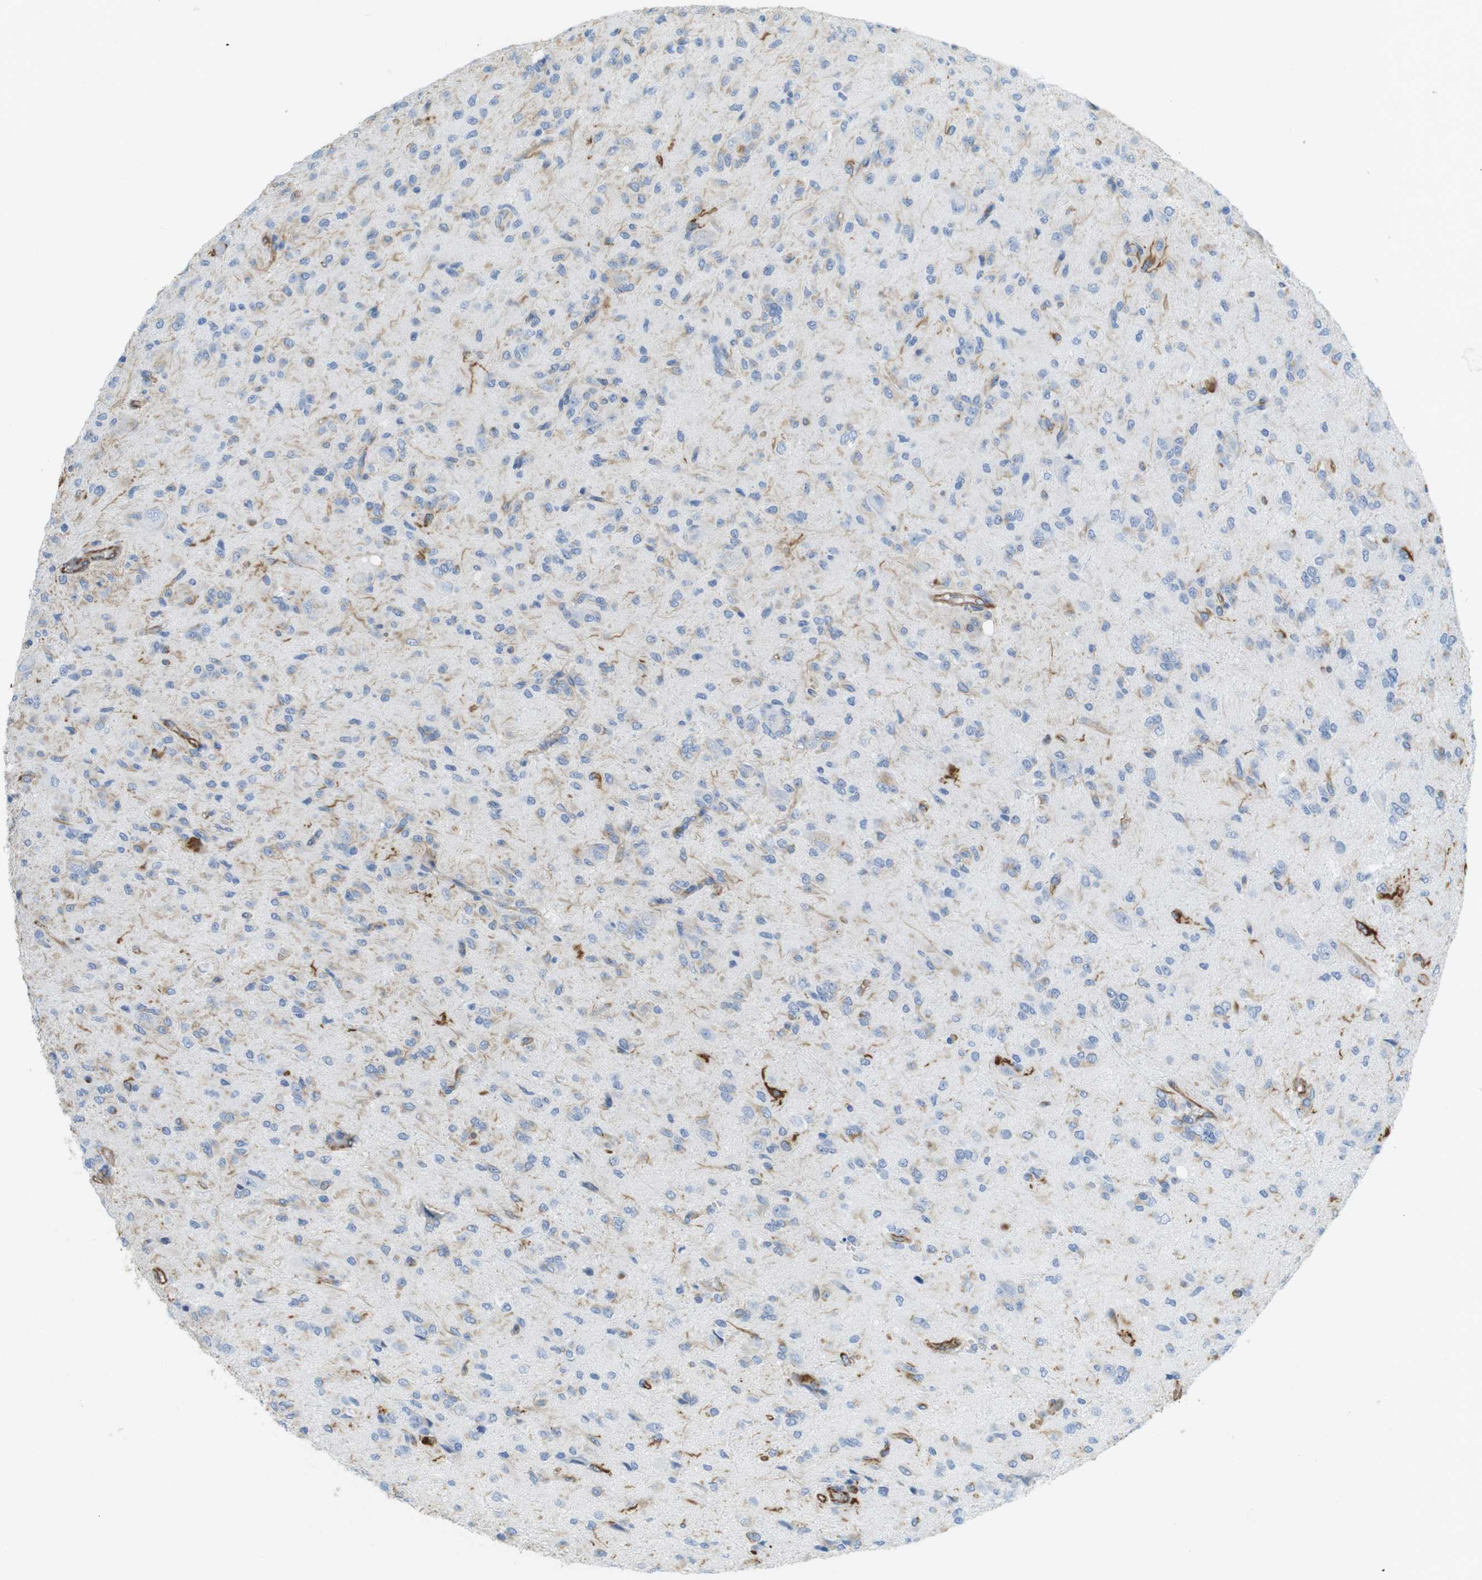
{"staining": {"intensity": "moderate", "quantity": "<25%", "location": "cytoplasmic/membranous"}, "tissue": "glioma", "cell_type": "Tumor cells", "image_type": "cancer", "snomed": [{"axis": "morphology", "description": "Glioma, malignant, High grade"}, {"axis": "topography", "description": "Brain"}], "caption": "Human malignant high-grade glioma stained with a brown dye exhibits moderate cytoplasmic/membranous positive expression in about <25% of tumor cells.", "gene": "MS4A10", "patient": {"sex": "female", "age": 59}}